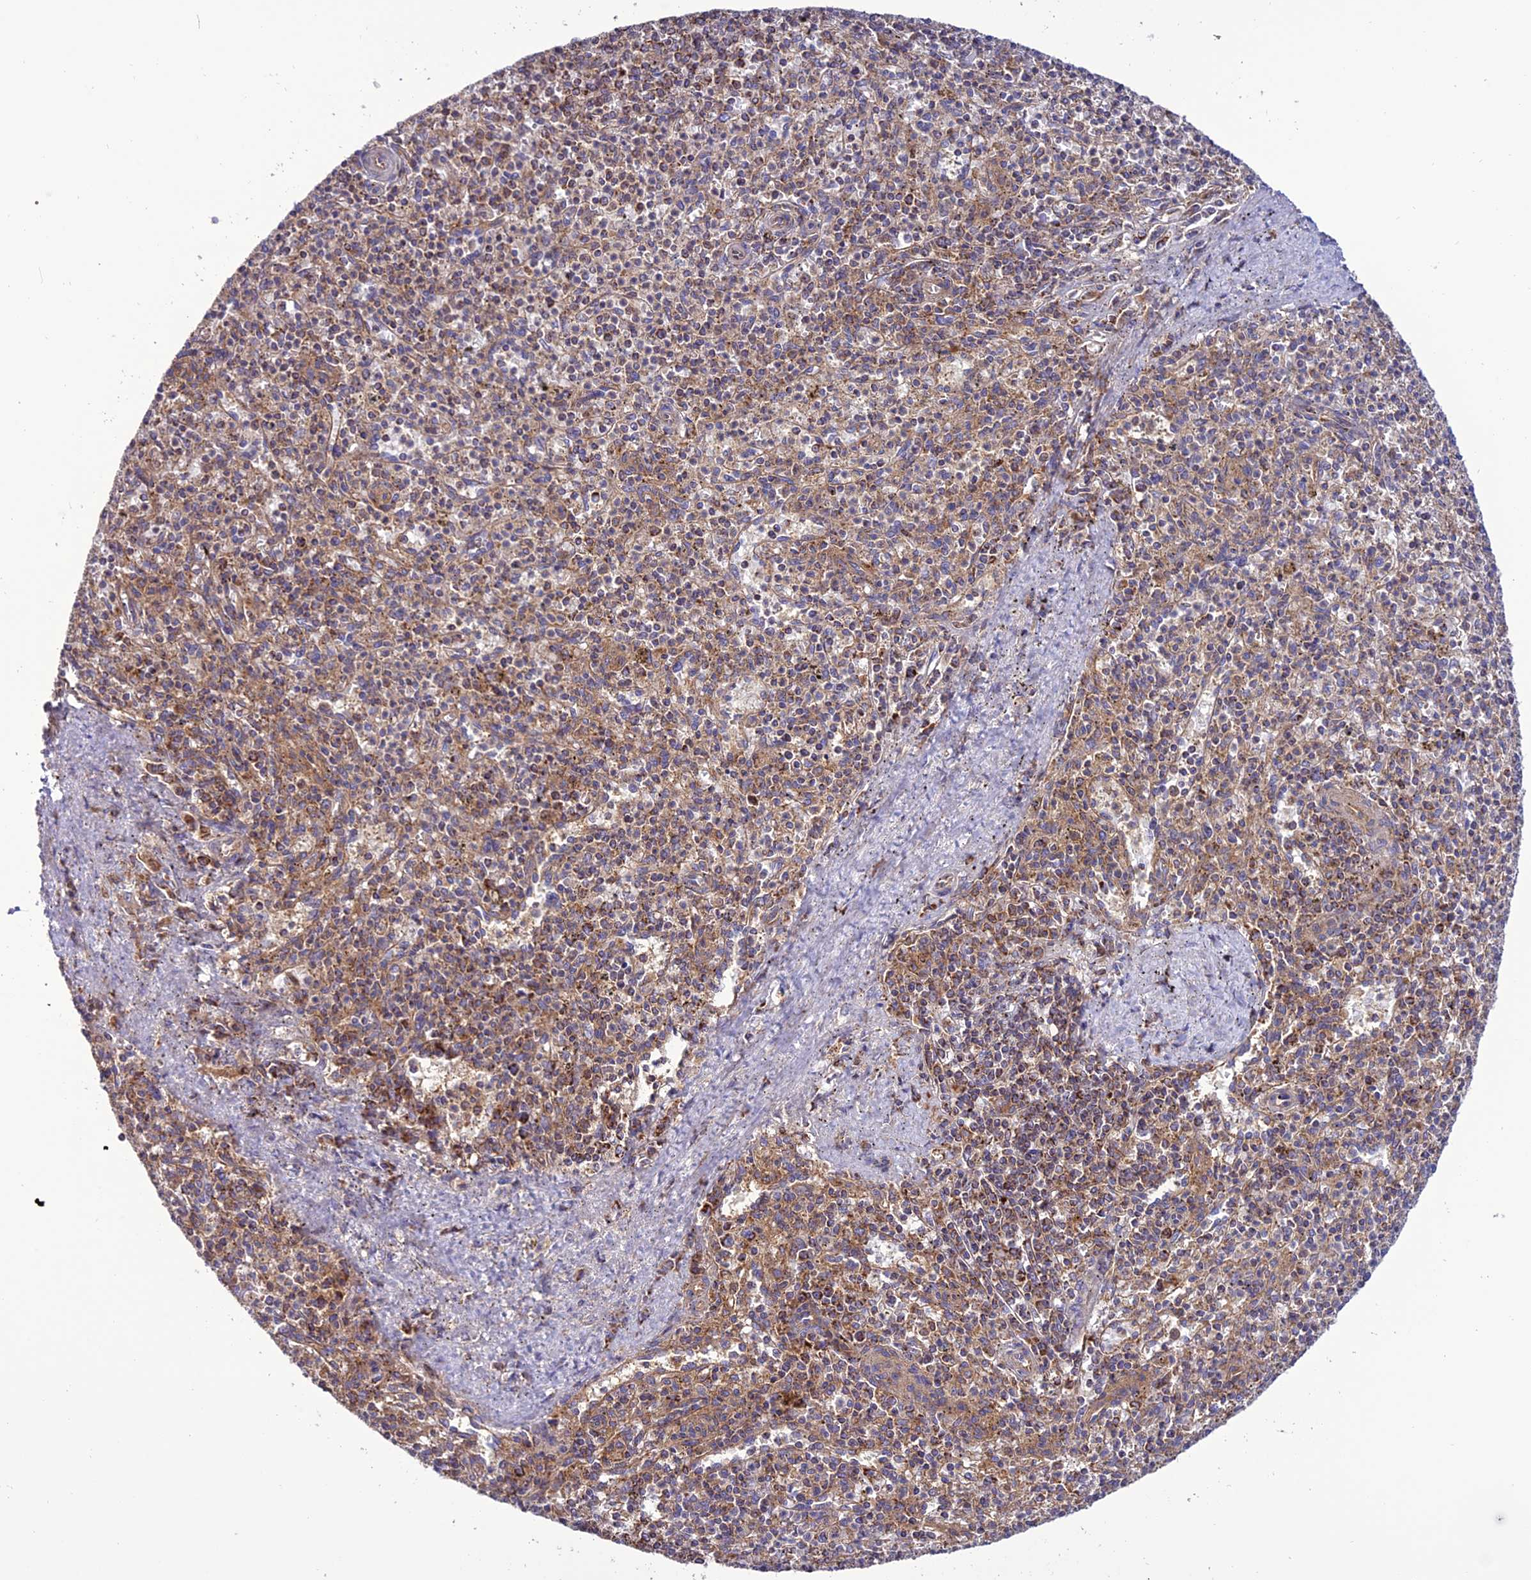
{"staining": {"intensity": "weak", "quantity": "25%-75%", "location": "cytoplasmic/membranous"}, "tissue": "spleen", "cell_type": "Cells in red pulp", "image_type": "normal", "snomed": [{"axis": "morphology", "description": "Normal tissue, NOS"}, {"axis": "topography", "description": "Spleen"}], "caption": "This is a micrograph of immunohistochemistry staining of benign spleen, which shows weak positivity in the cytoplasmic/membranous of cells in red pulp.", "gene": "MRPS9", "patient": {"sex": "male", "age": 72}}